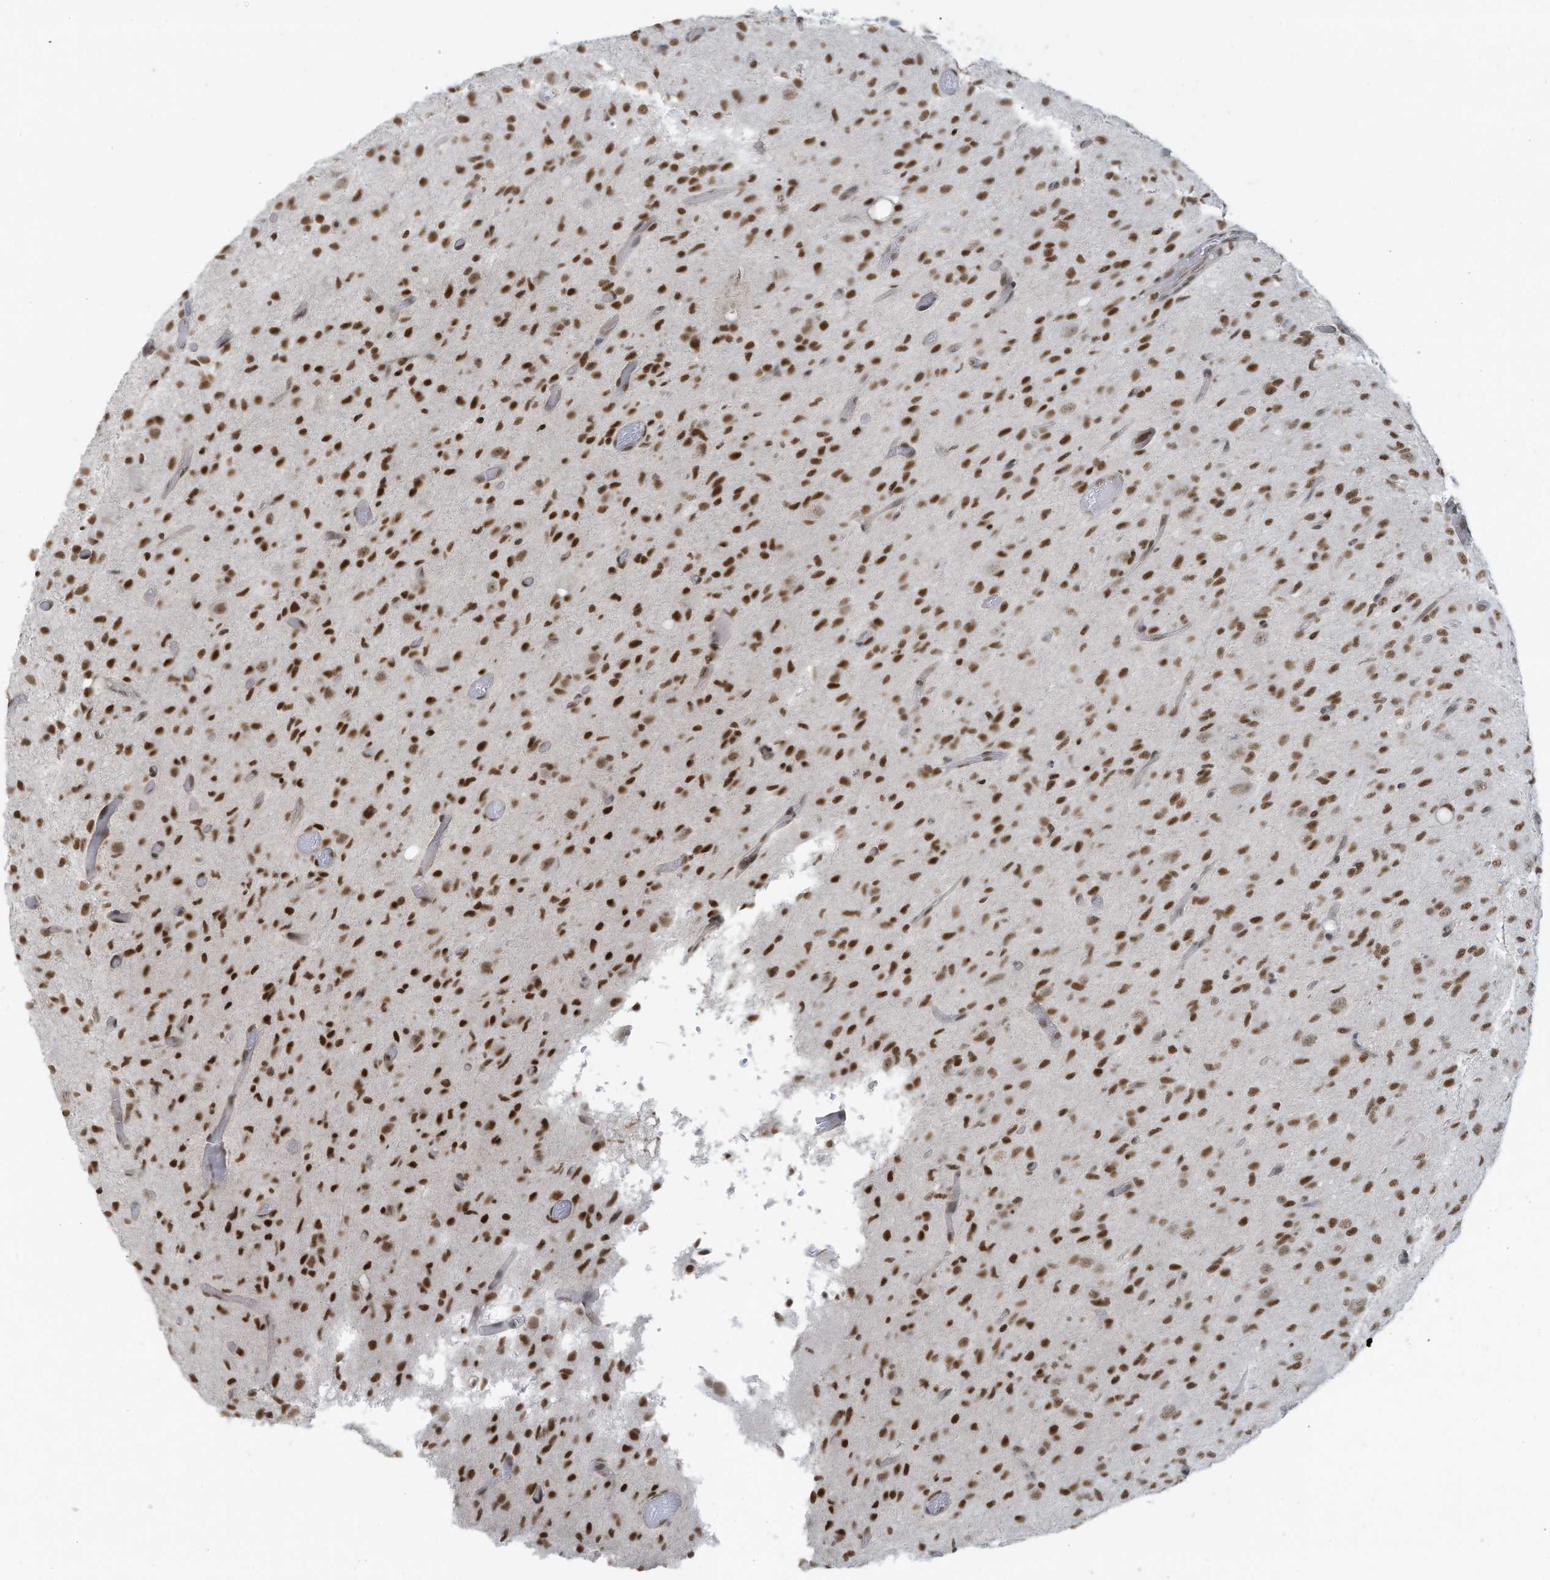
{"staining": {"intensity": "strong", "quantity": ">75%", "location": "nuclear"}, "tissue": "glioma", "cell_type": "Tumor cells", "image_type": "cancer", "snomed": [{"axis": "morphology", "description": "Glioma, malignant, High grade"}, {"axis": "topography", "description": "Brain"}], "caption": "Approximately >75% of tumor cells in glioma exhibit strong nuclear protein staining as visualized by brown immunohistochemical staining.", "gene": "DBR1", "patient": {"sex": "female", "age": 59}}